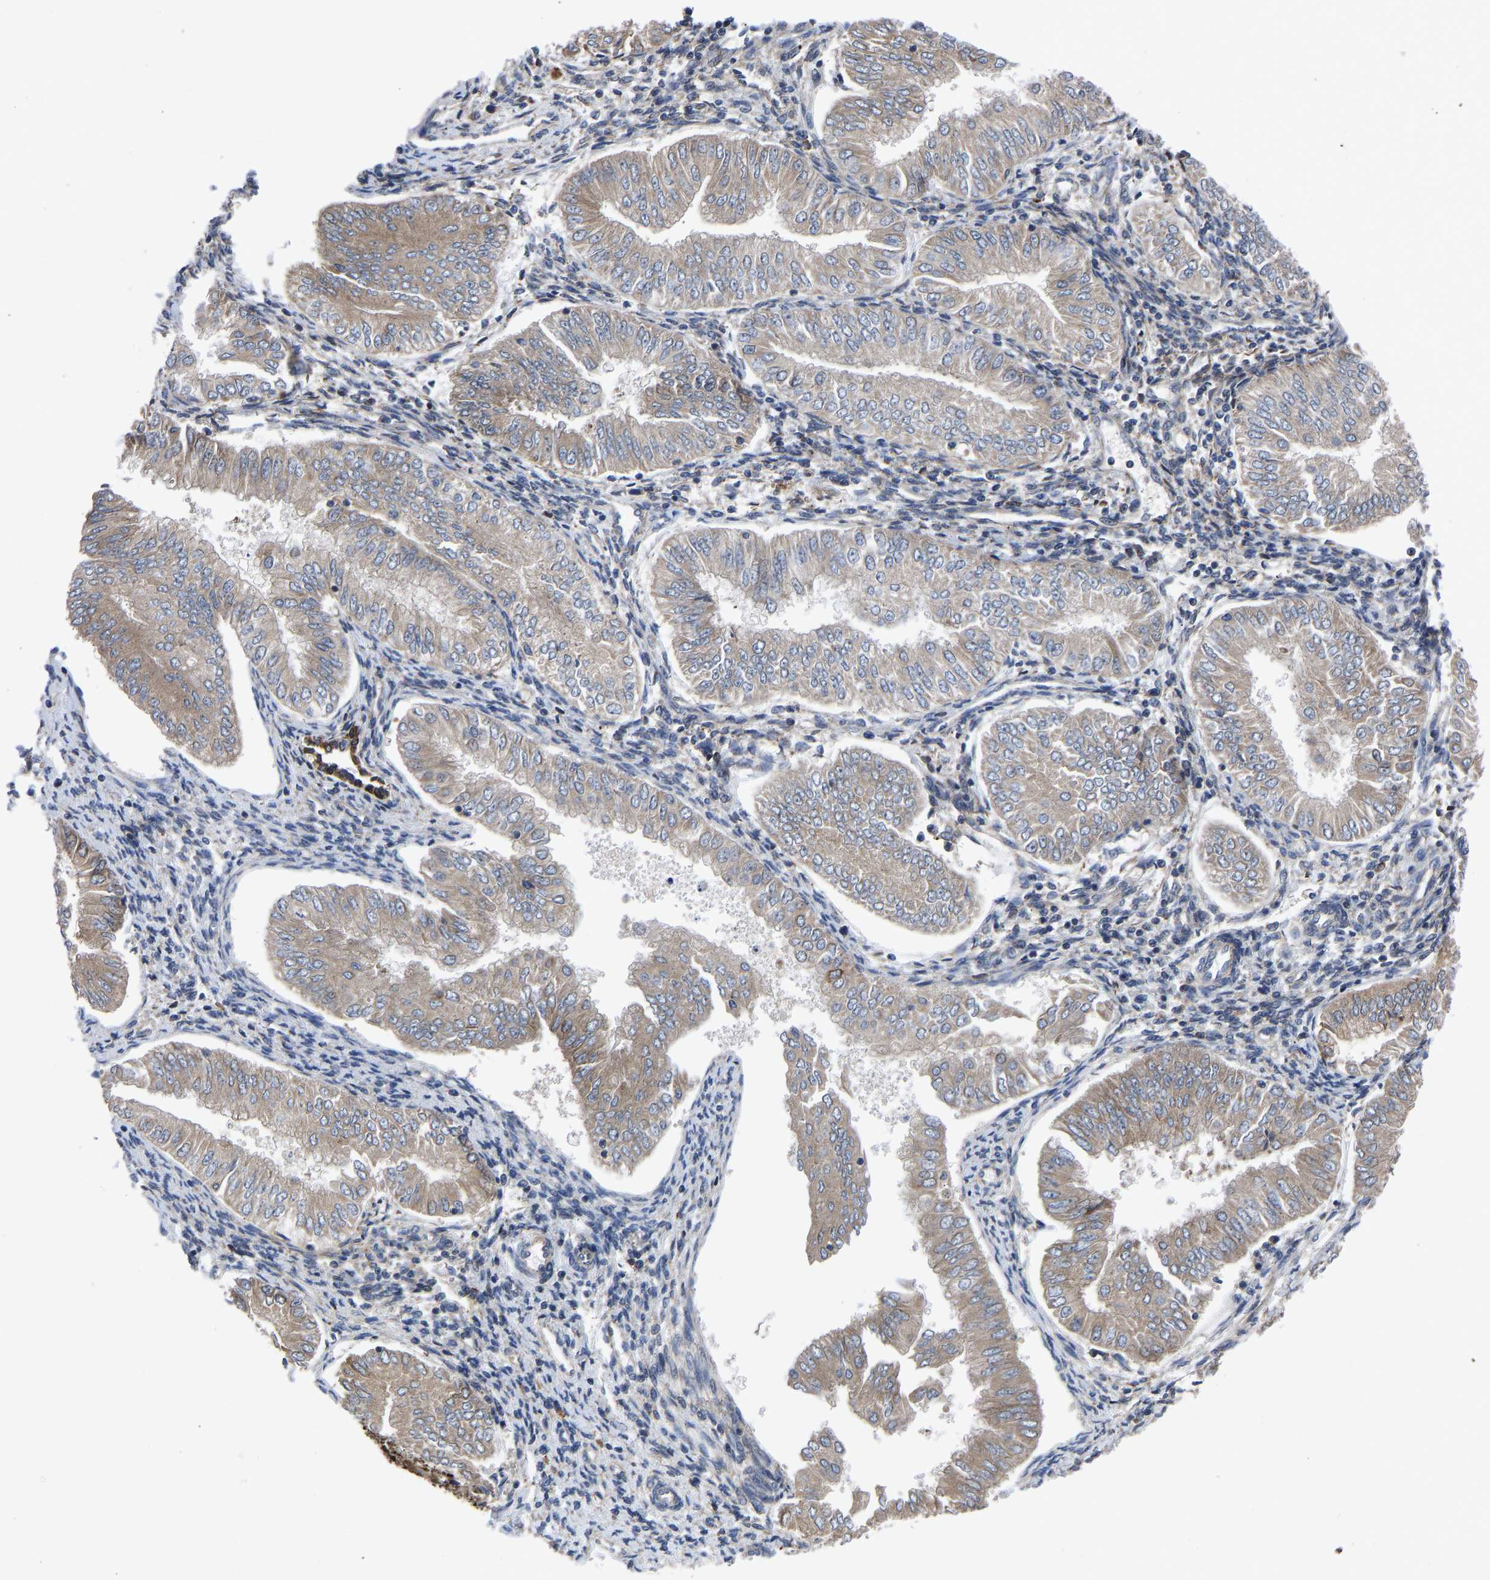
{"staining": {"intensity": "weak", "quantity": ">75%", "location": "cytoplasmic/membranous"}, "tissue": "endometrial cancer", "cell_type": "Tumor cells", "image_type": "cancer", "snomed": [{"axis": "morphology", "description": "Adenocarcinoma, NOS"}, {"axis": "topography", "description": "Endometrium"}], "caption": "Immunohistochemistry (IHC) photomicrograph of neoplastic tissue: adenocarcinoma (endometrial) stained using IHC displays low levels of weak protein expression localized specifically in the cytoplasmic/membranous of tumor cells, appearing as a cytoplasmic/membranous brown color.", "gene": "FRRS1", "patient": {"sex": "female", "age": 53}}